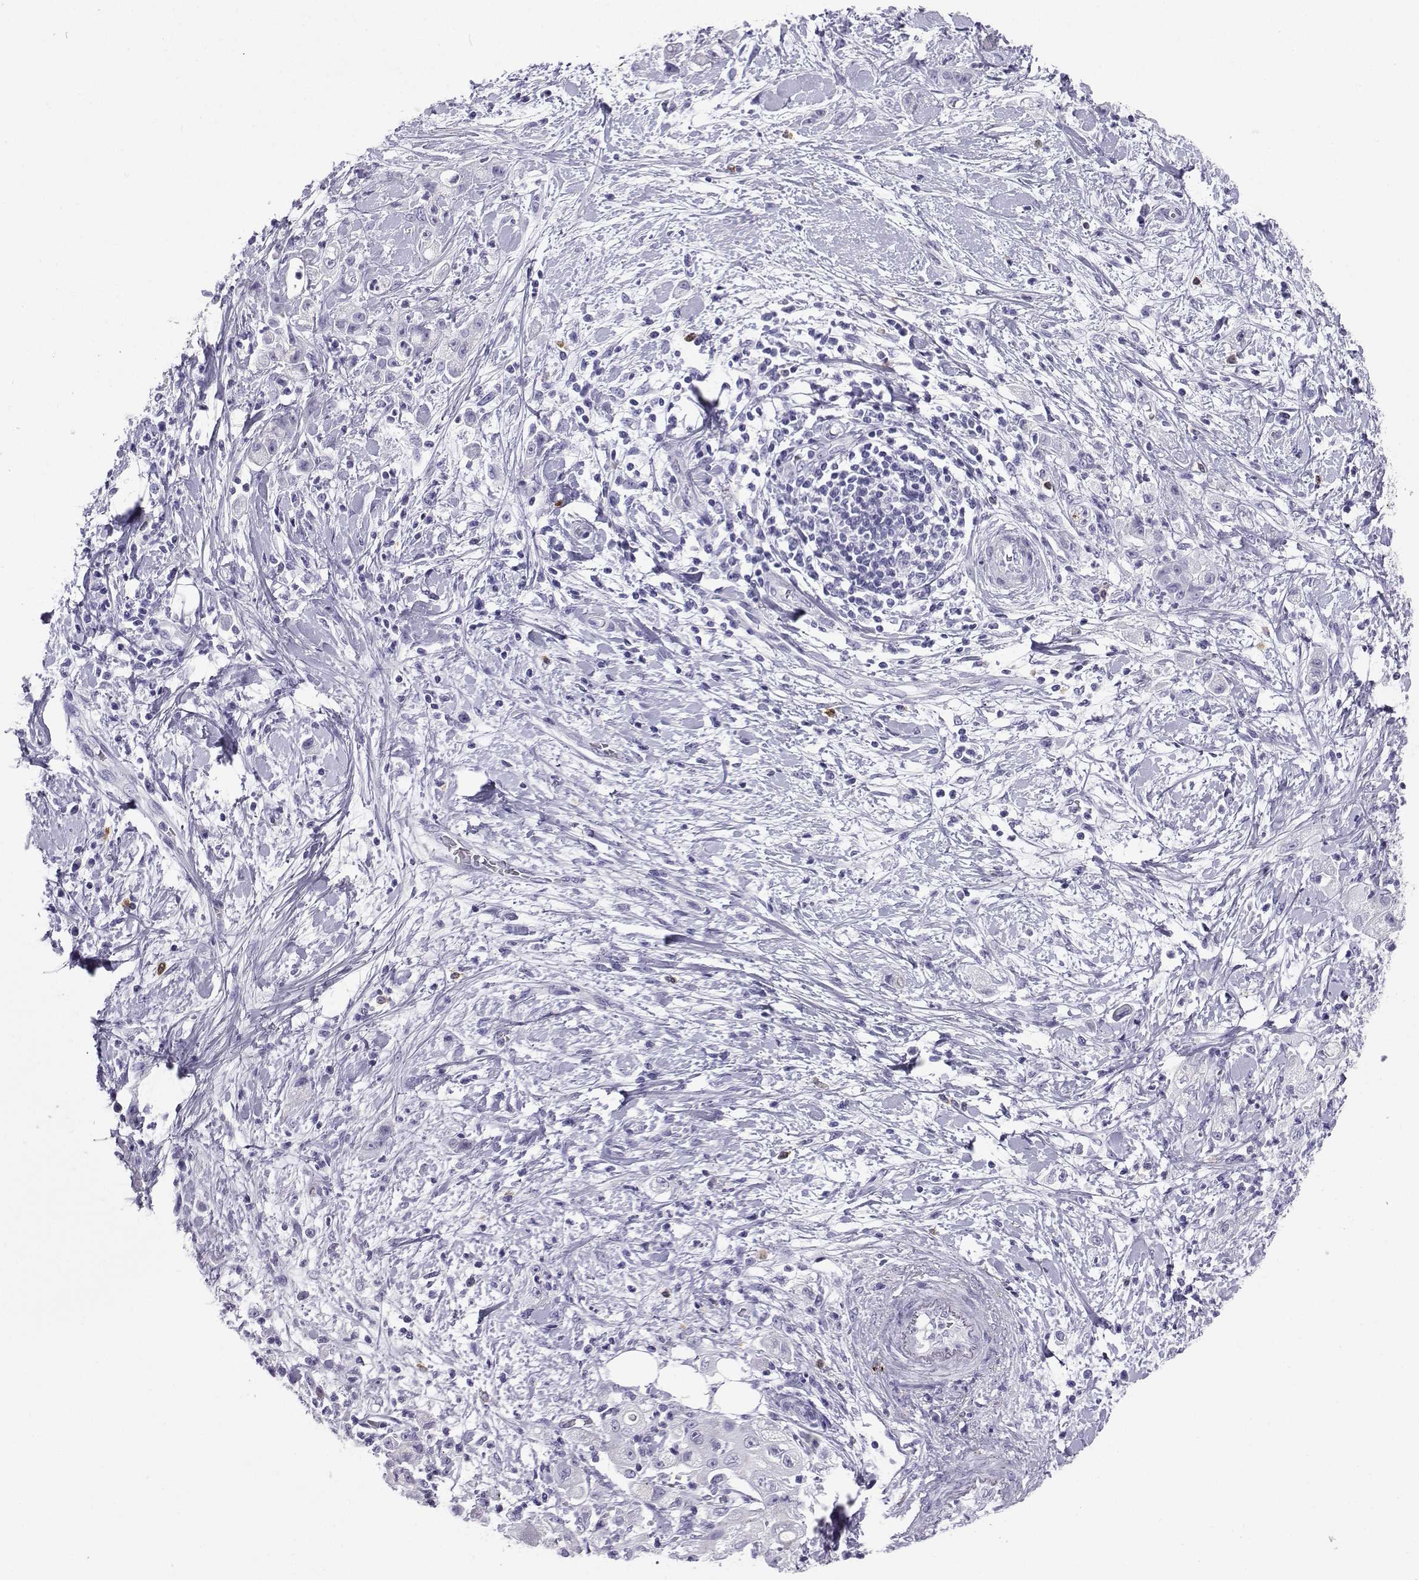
{"staining": {"intensity": "negative", "quantity": "none", "location": "none"}, "tissue": "stomach cancer", "cell_type": "Tumor cells", "image_type": "cancer", "snomed": [{"axis": "morphology", "description": "Adenocarcinoma, NOS"}, {"axis": "topography", "description": "Stomach"}], "caption": "Immunohistochemistry photomicrograph of neoplastic tissue: human stomach cancer (adenocarcinoma) stained with DAB reveals no significant protein staining in tumor cells.", "gene": "SLC18A2", "patient": {"sex": "male", "age": 58}}